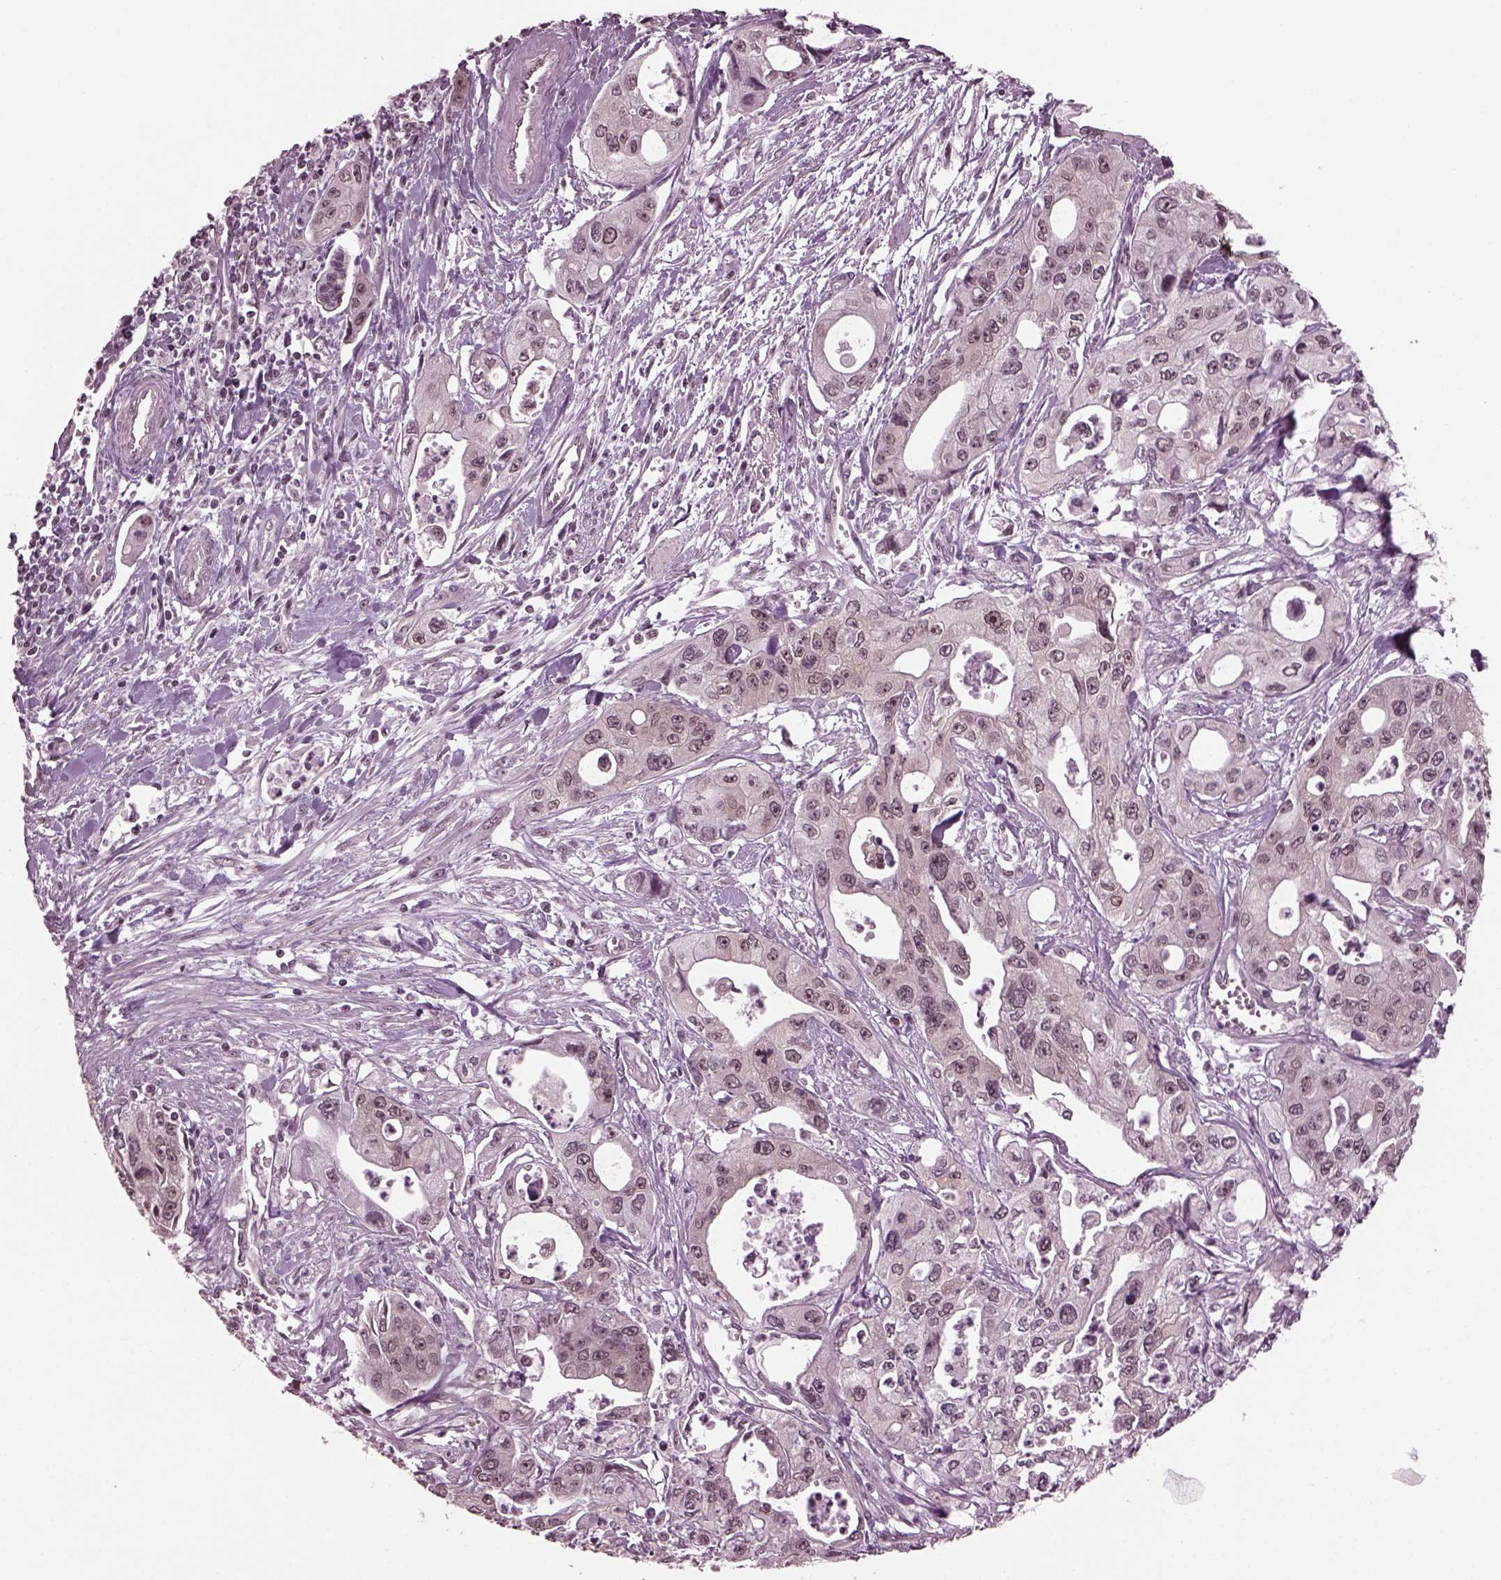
{"staining": {"intensity": "negative", "quantity": "none", "location": "none"}, "tissue": "pancreatic cancer", "cell_type": "Tumor cells", "image_type": "cancer", "snomed": [{"axis": "morphology", "description": "Adenocarcinoma, NOS"}, {"axis": "topography", "description": "Pancreas"}], "caption": "A high-resolution photomicrograph shows immunohistochemistry staining of pancreatic cancer, which exhibits no significant expression in tumor cells.", "gene": "RUVBL2", "patient": {"sex": "male", "age": 70}}